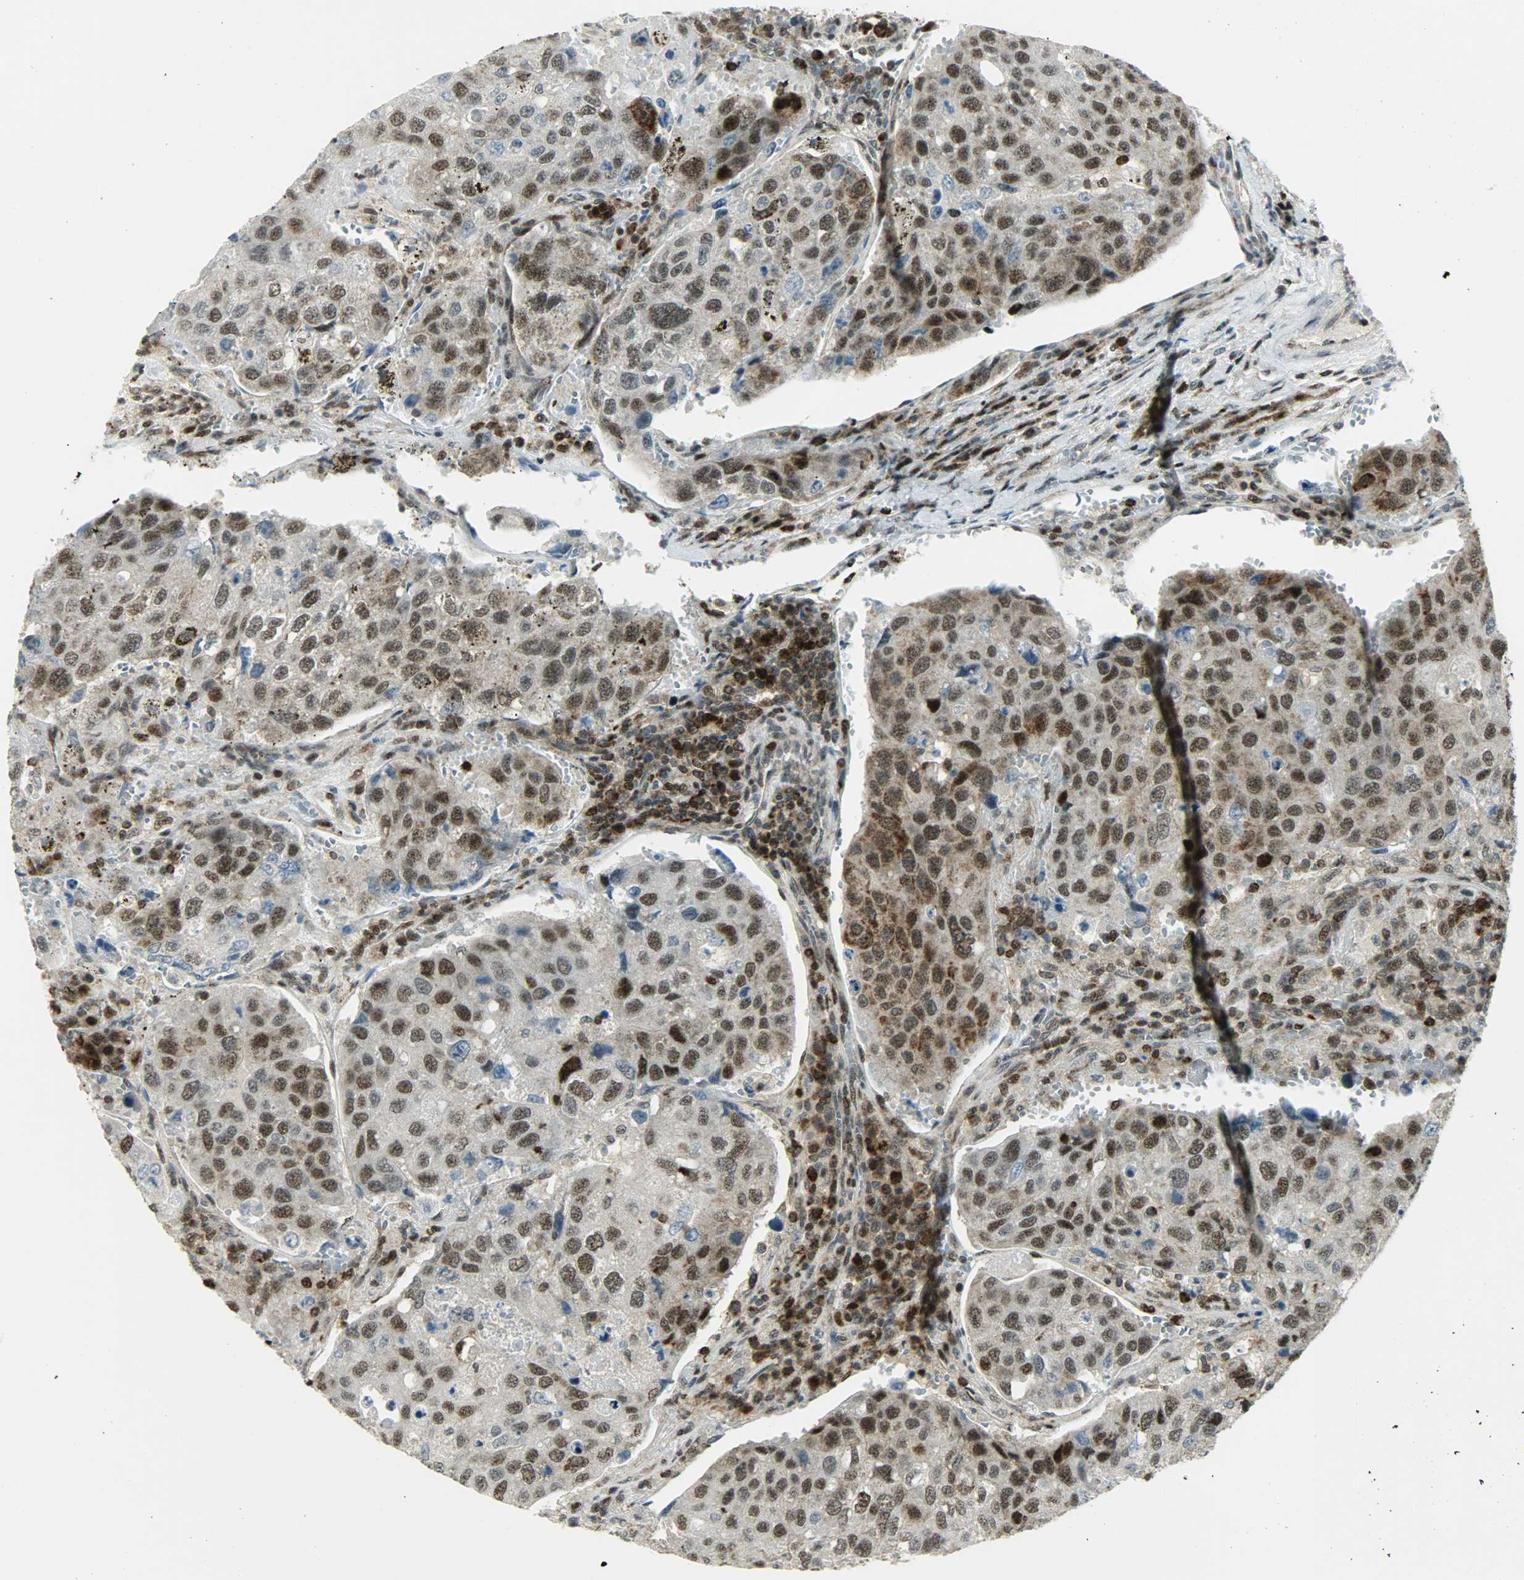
{"staining": {"intensity": "strong", "quantity": ">75%", "location": "cytoplasmic/membranous,nuclear"}, "tissue": "urothelial cancer", "cell_type": "Tumor cells", "image_type": "cancer", "snomed": [{"axis": "morphology", "description": "Urothelial carcinoma, High grade"}, {"axis": "topography", "description": "Lymph node"}, {"axis": "topography", "description": "Urinary bladder"}], "caption": "Urothelial carcinoma (high-grade) stained for a protein (brown) exhibits strong cytoplasmic/membranous and nuclear positive staining in approximately >75% of tumor cells.", "gene": "IL15", "patient": {"sex": "male", "age": 51}}